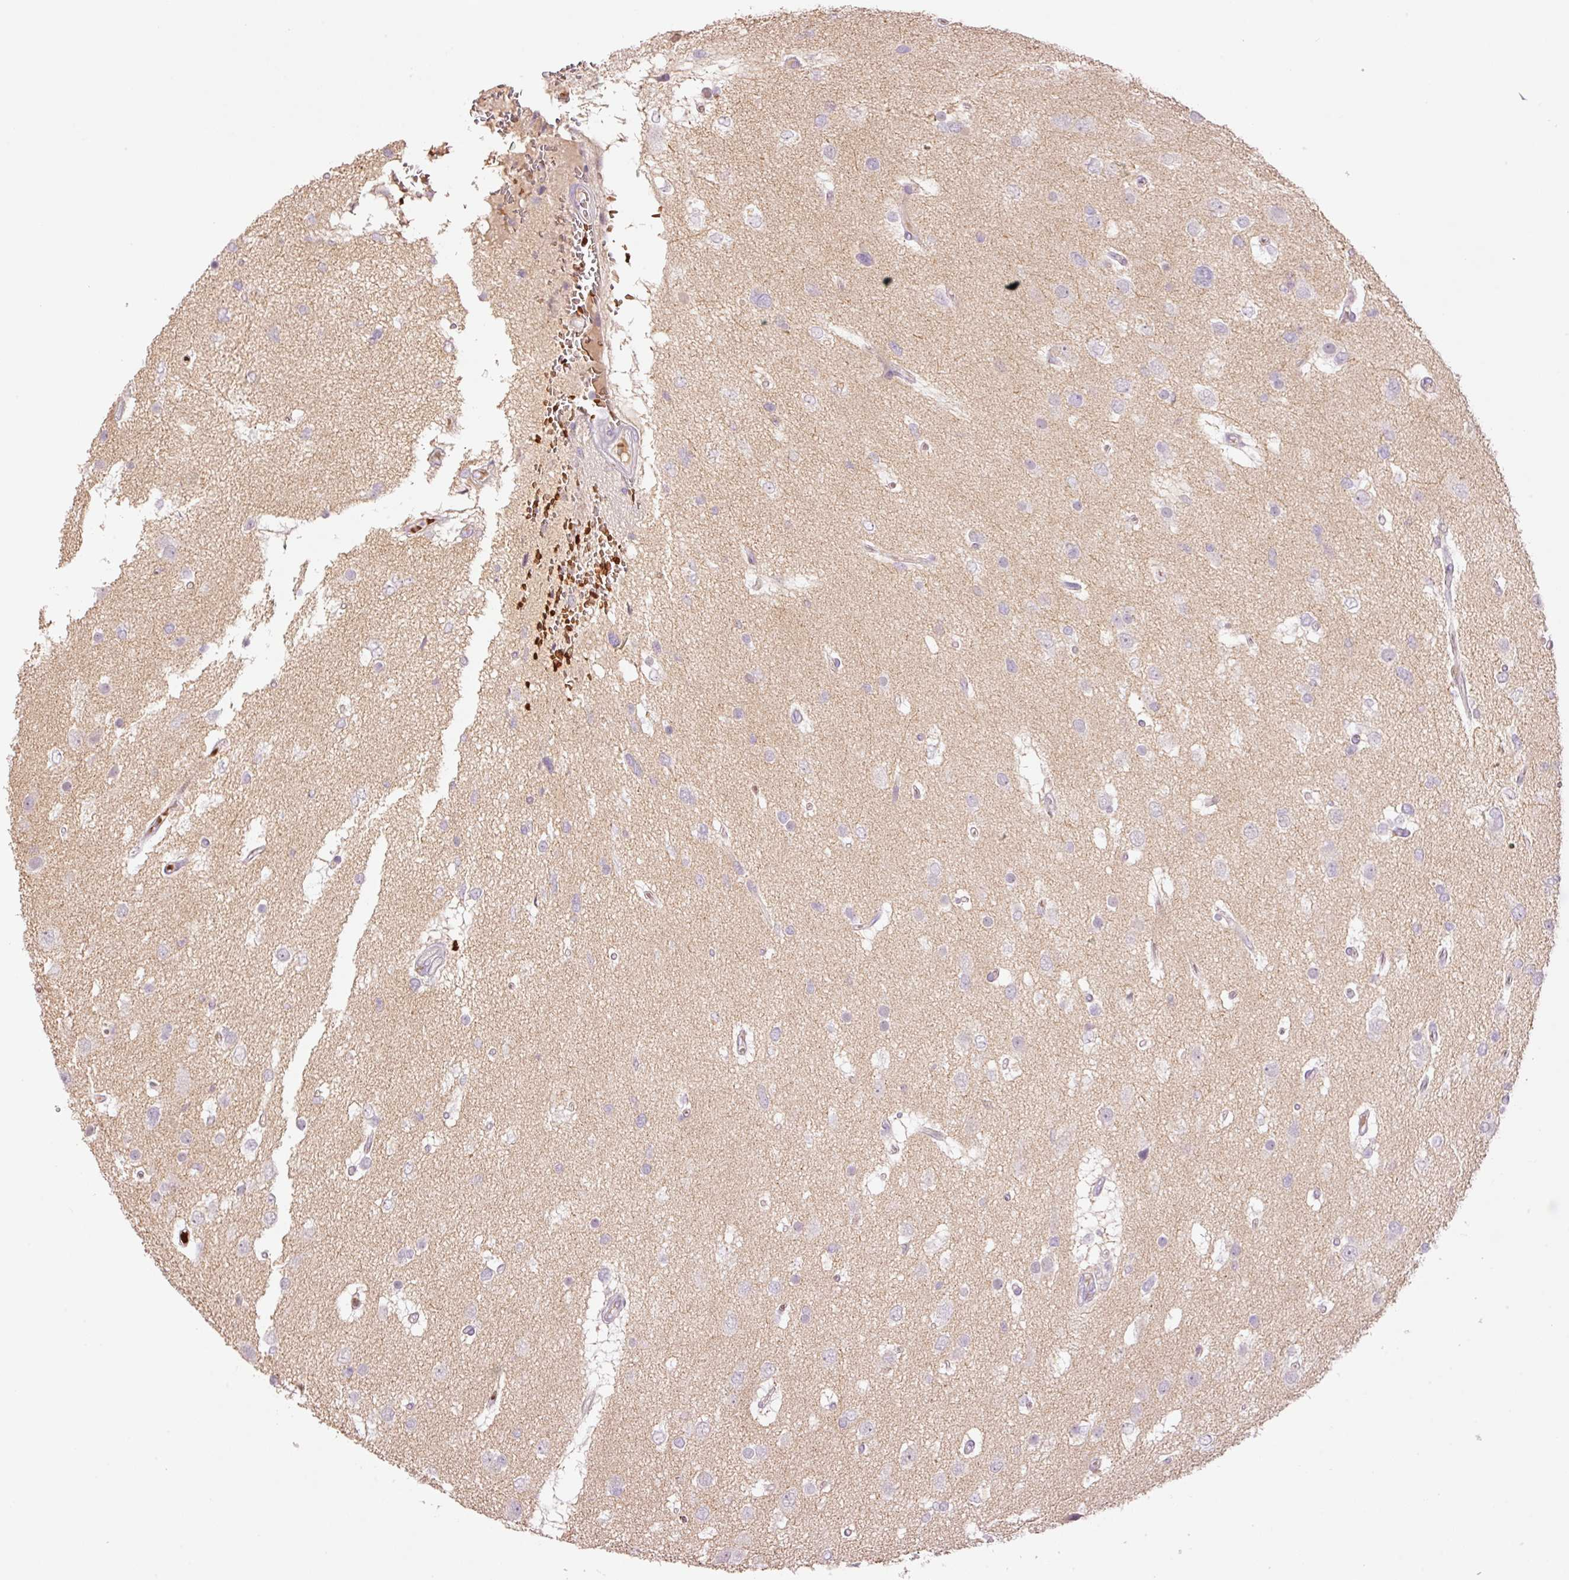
{"staining": {"intensity": "negative", "quantity": "none", "location": "none"}, "tissue": "glioma", "cell_type": "Tumor cells", "image_type": "cancer", "snomed": [{"axis": "morphology", "description": "Glioma, malignant, High grade"}, {"axis": "topography", "description": "Brain"}], "caption": "High power microscopy histopathology image of an IHC image of glioma, revealing no significant positivity in tumor cells.", "gene": "LY6G6D", "patient": {"sex": "male", "age": 53}}